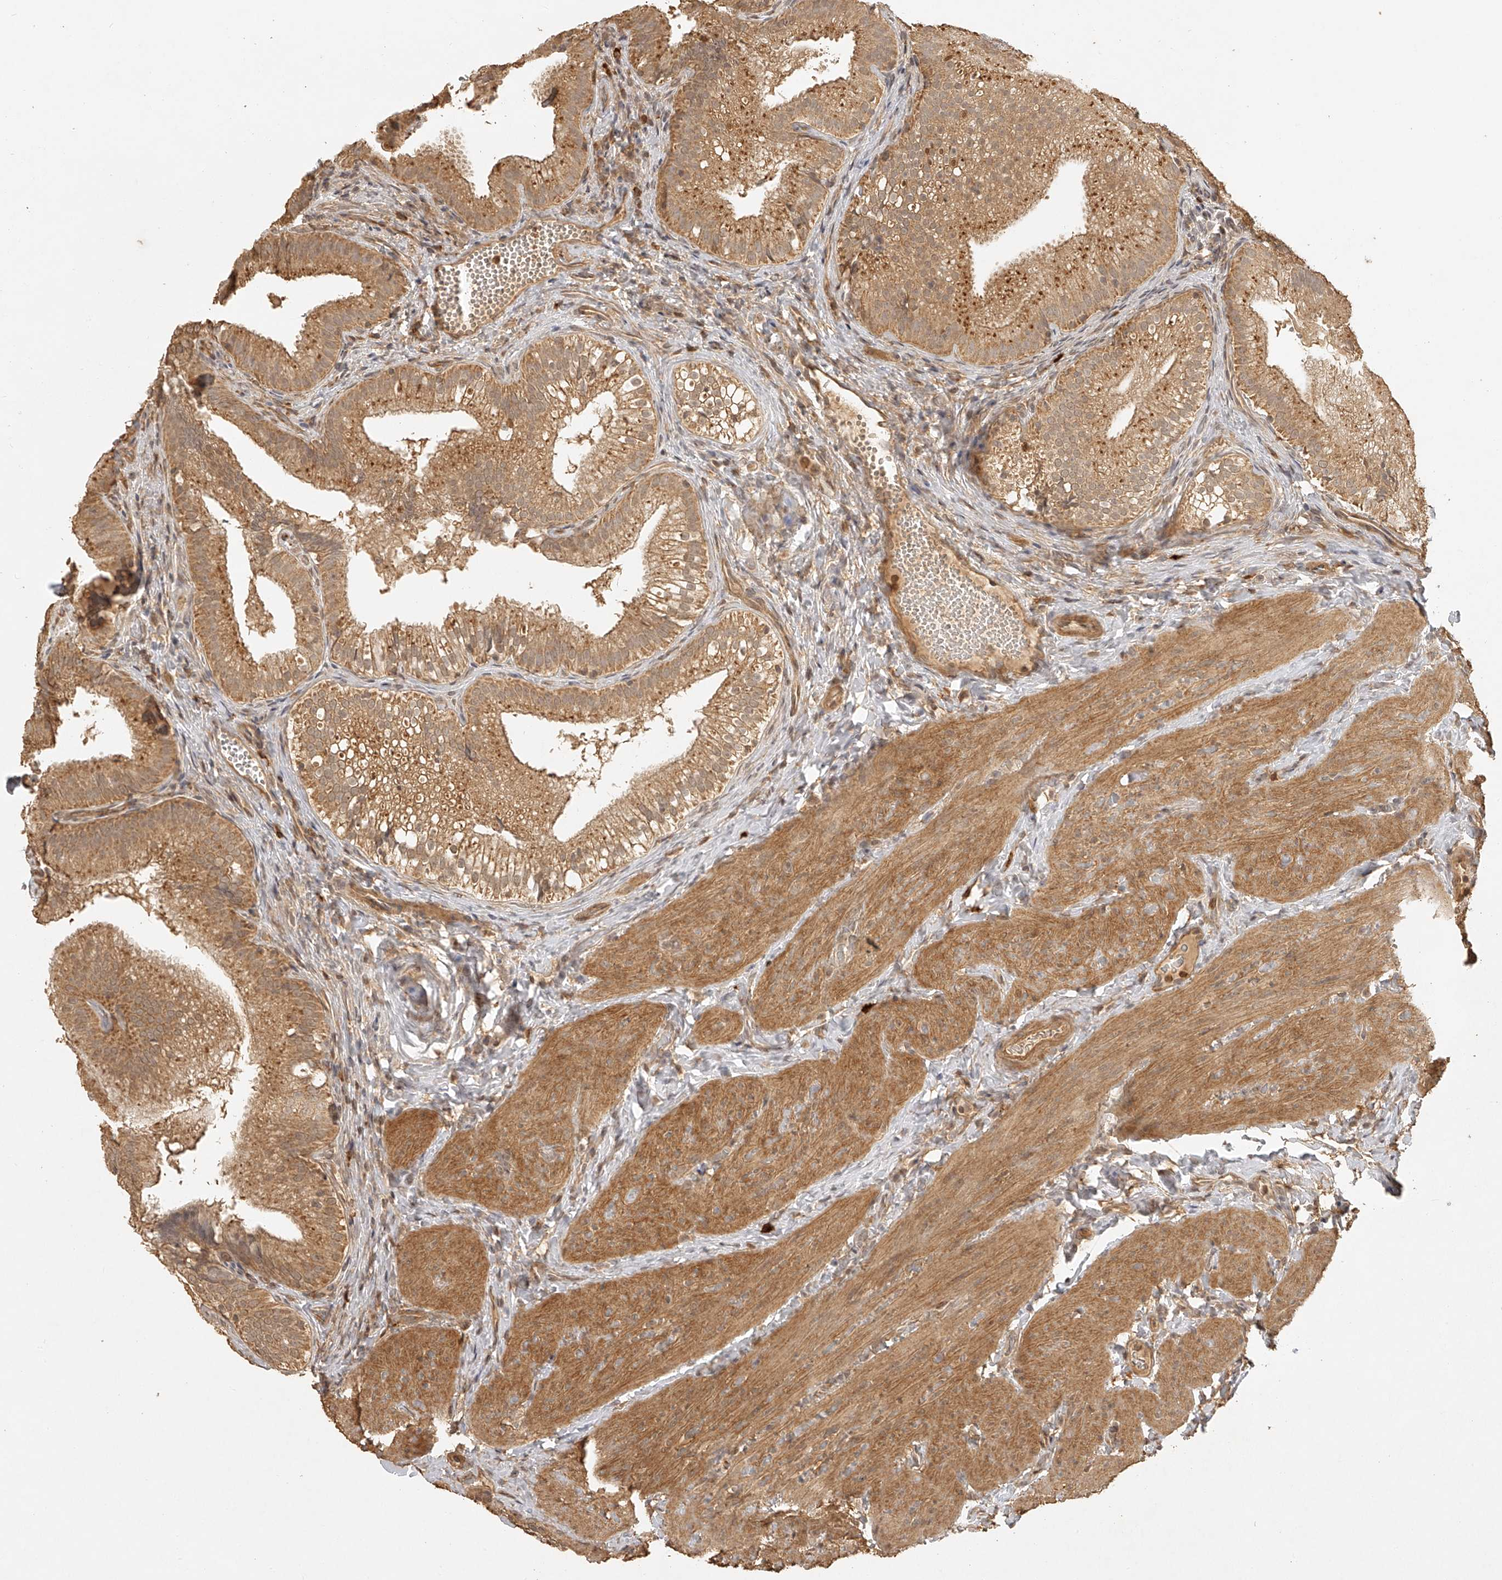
{"staining": {"intensity": "moderate", "quantity": ">75%", "location": "cytoplasmic/membranous"}, "tissue": "gallbladder", "cell_type": "Glandular cells", "image_type": "normal", "snomed": [{"axis": "morphology", "description": "Normal tissue, NOS"}, {"axis": "topography", "description": "Gallbladder"}], "caption": "The histopathology image reveals a brown stain indicating the presence of a protein in the cytoplasmic/membranous of glandular cells in gallbladder.", "gene": "BCL2L11", "patient": {"sex": "female", "age": 30}}